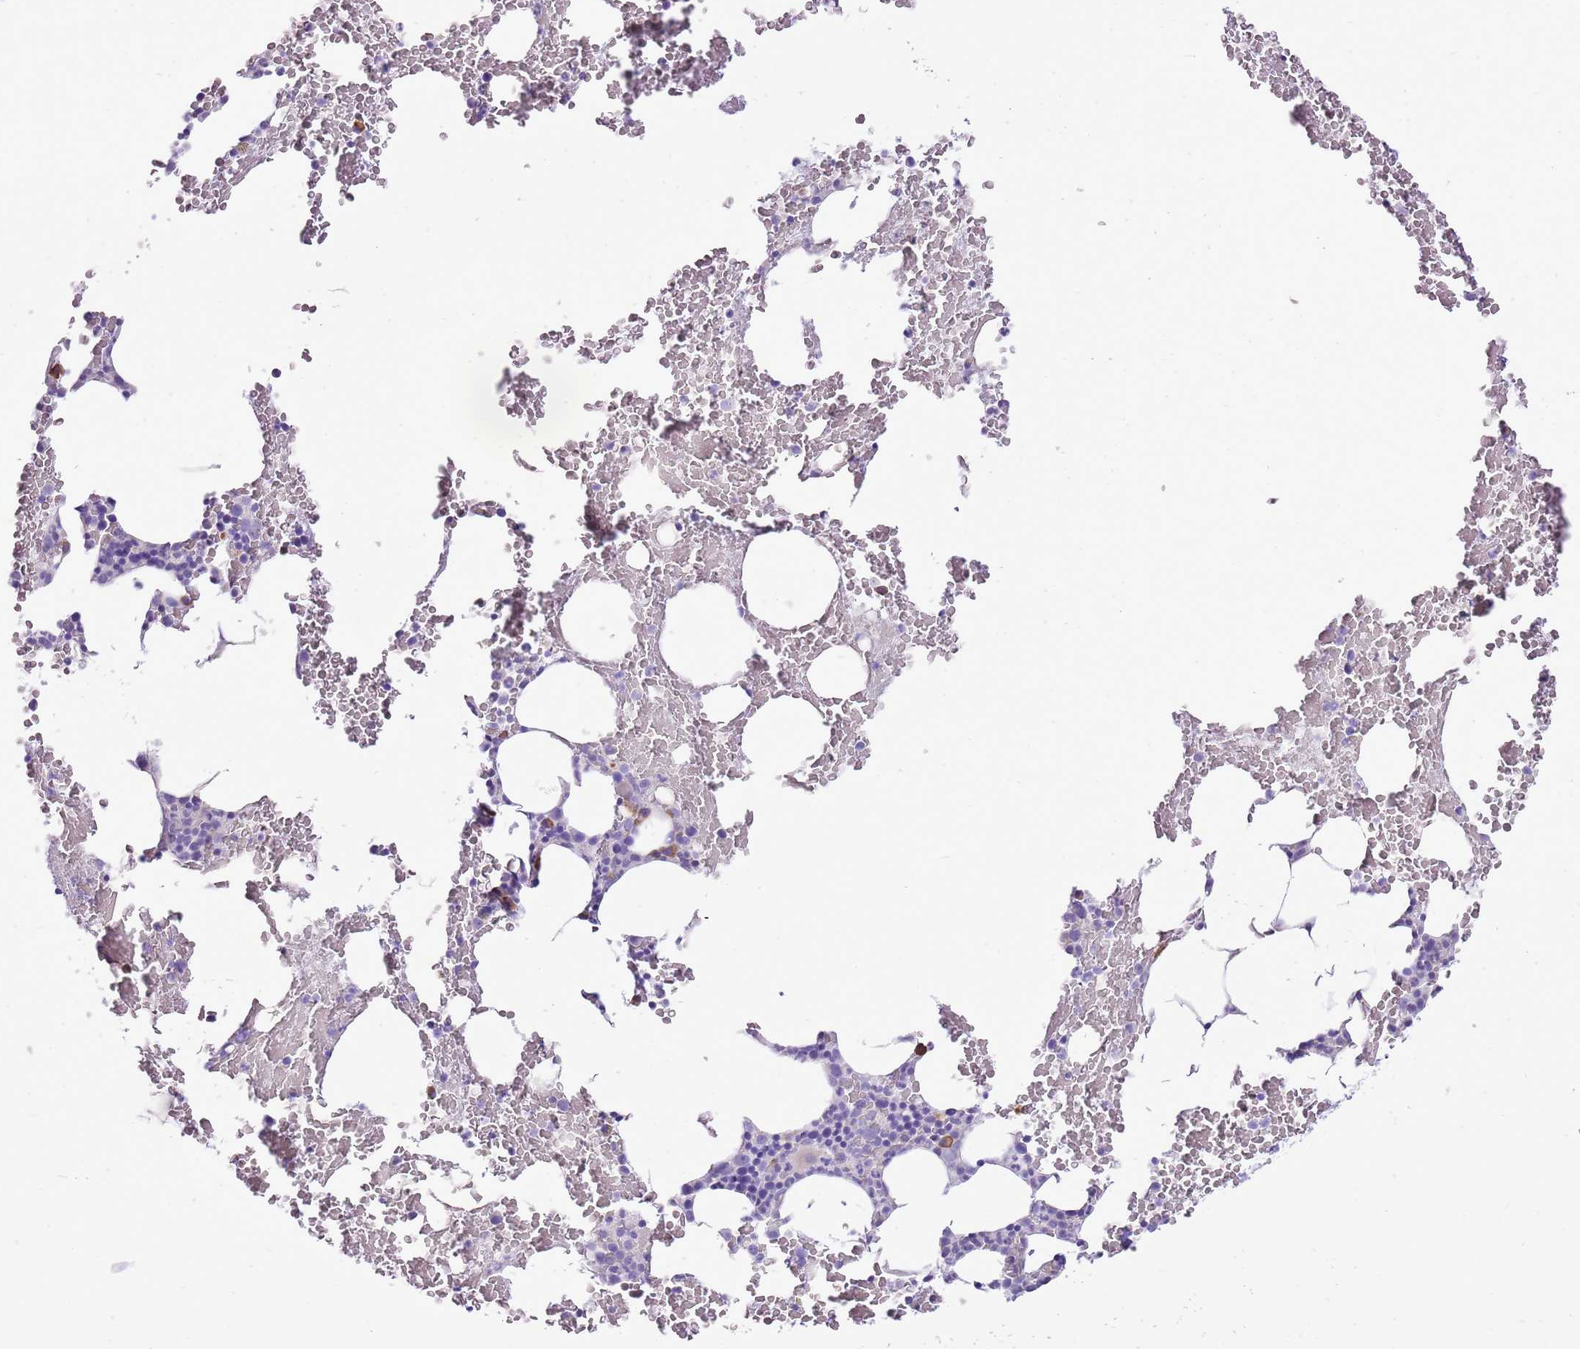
{"staining": {"intensity": "negative", "quantity": "none", "location": "none"}, "tissue": "bone marrow", "cell_type": "Hematopoietic cells", "image_type": "normal", "snomed": [{"axis": "morphology", "description": "Normal tissue, NOS"}, {"axis": "morphology", "description": "Inflammation, NOS"}, {"axis": "topography", "description": "Bone marrow"}], "caption": "Immunohistochemistry micrograph of benign bone marrow stained for a protein (brown), which shows no expression in hematopoietic cells.", "gene": "AAR2", "patient": {"sex": "female", "age": 78}}